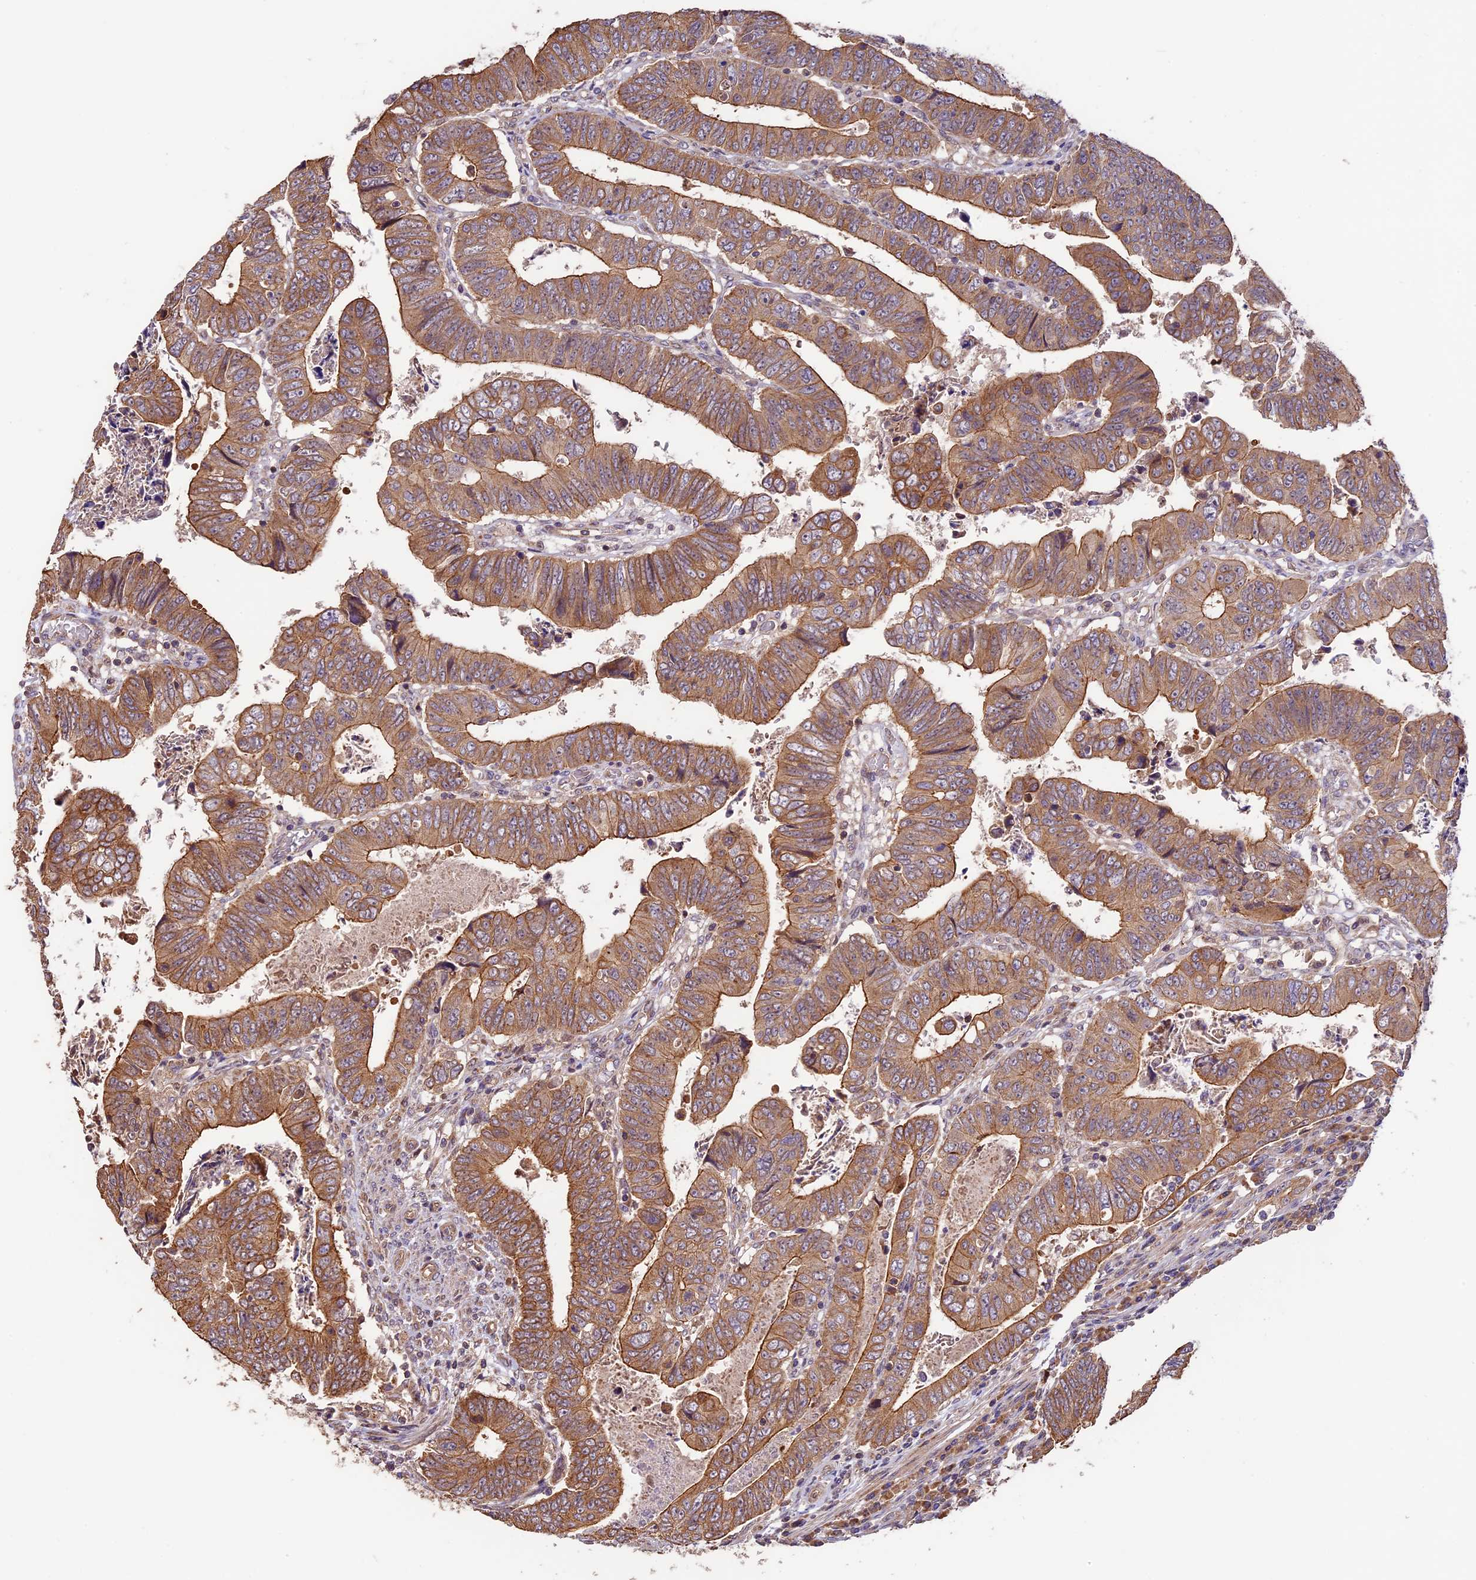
{"staining": {"intensity": "moderate", "quantity": ">75%", "location": "cytoplasmic/membranous"}, "tissue": "colorectal cancer", "cell_type": "Tumor cells", "image_type": "cancer", "snomed": [{"axis": "morphology", "description": "Normal tissue, NOS"}, {"axis": "morphology", "description": "Adenocarcinoma, NOS"}, {"axis": "topography", "description": "Rectum"}], "caption": "Immunohistochemical staining of human colorectal cancer reveals medium levels of moderate cytoplasmic/membranous positivity in about >75% of tumor cells. Immunohistochemistry (ihc) stains the protein in brown and the nuclei are stained blue.", "gene": "BCAS4", "patient": {"sex": "female", "age": 65}}